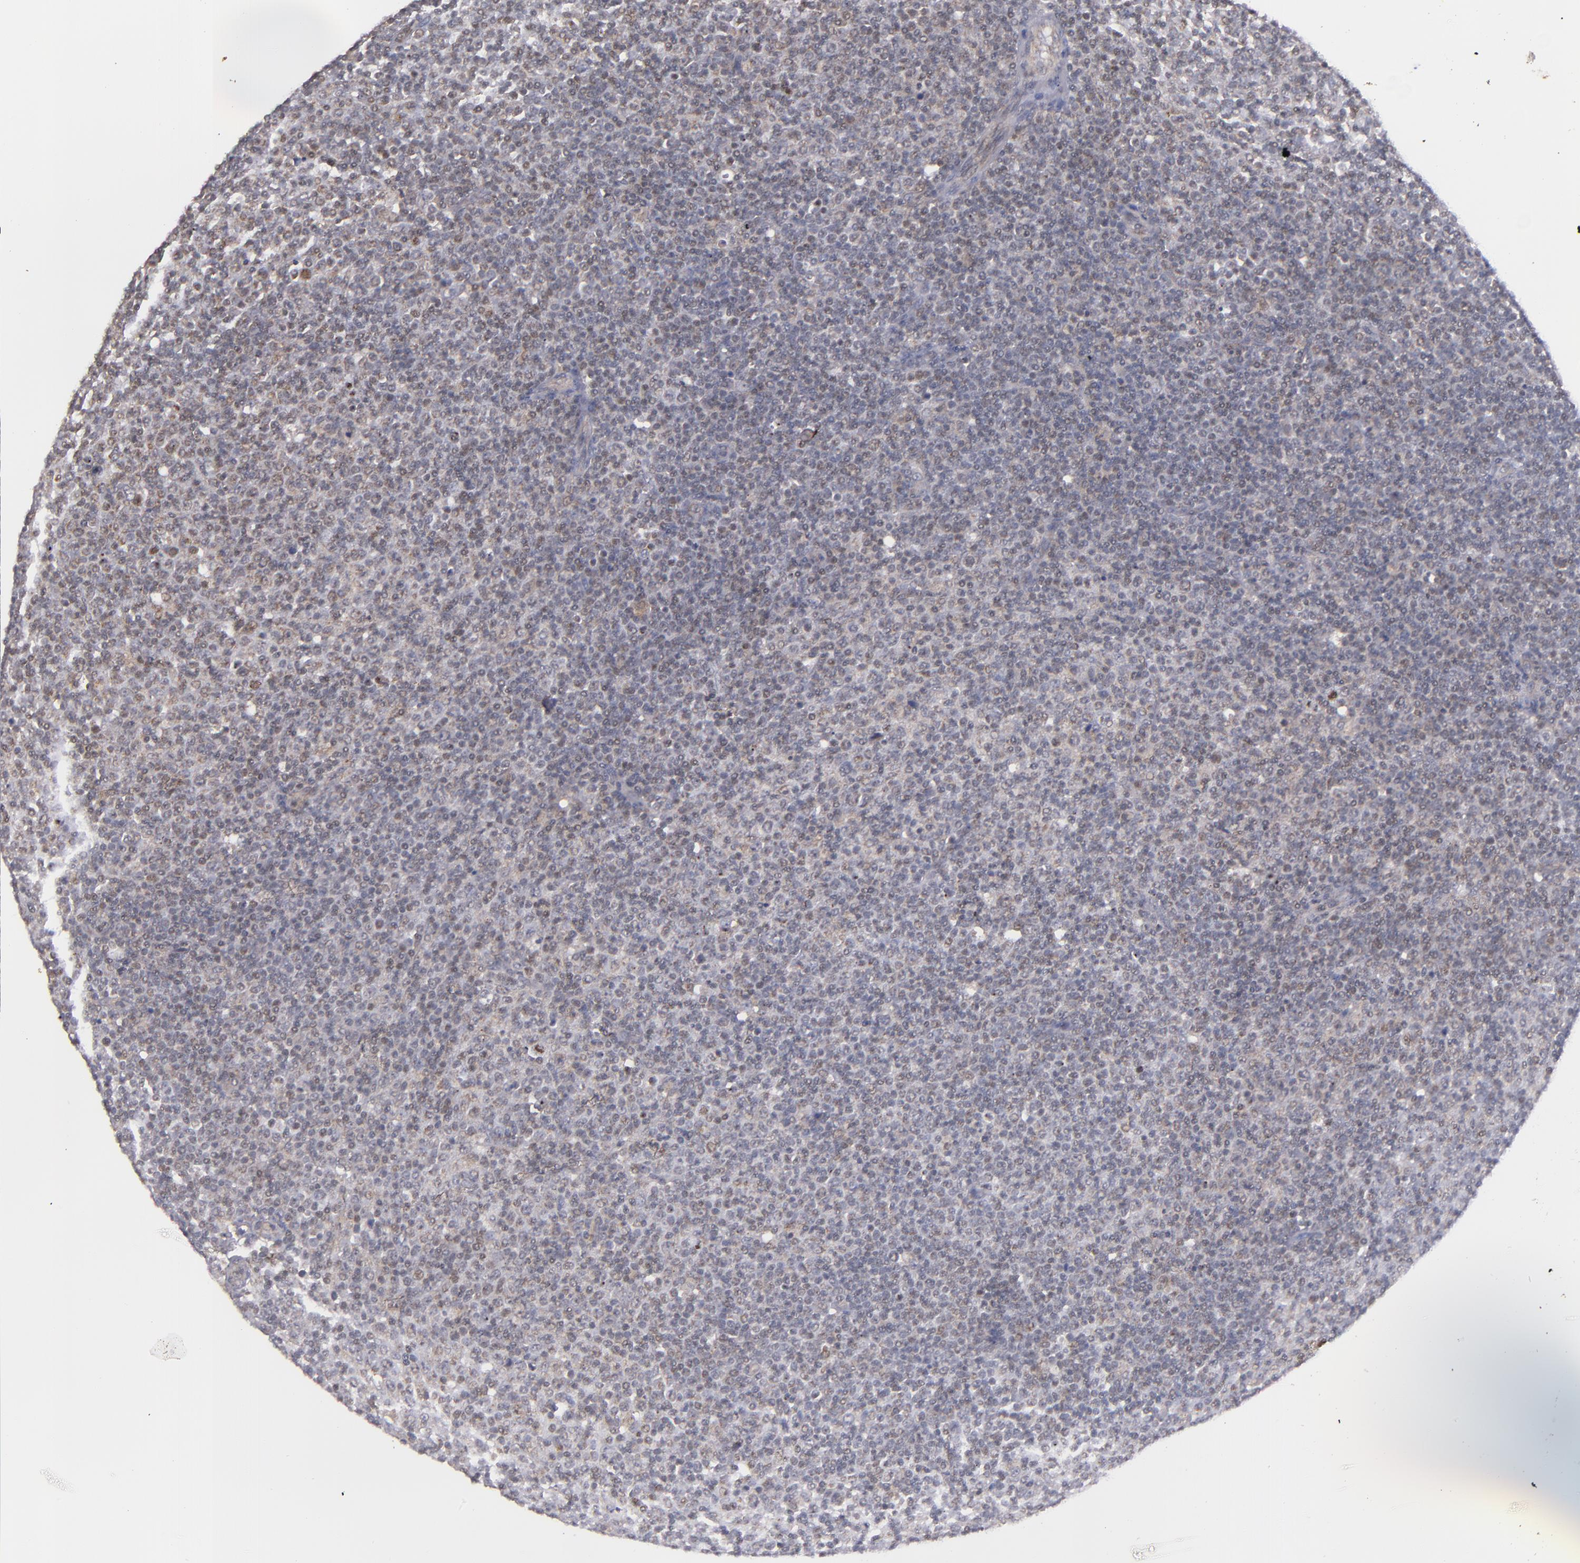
{"staining": {"intensity": "weak", "quantity": ">75%", "location": "cytoplasmic/membranous"}, "tissue": "lymphoma", "cell_type": "Tumor cells", "image_type": "cancer", "snomed": [{"axis": "morphology", "description": "Malignant lymphoma, non-Hodgkin's type, Low grade"}, {"axis": "topography", "description": "Lymph node"}], "caption": "Immunohistochemical staining of human lymphoma reveals weak cytoplasmic/membranous protein staining in about >75% of tumor cells. The protein is shown in brown color, while the nuclei are stained blue.", "gene": "SYP", "patient": {"sex": "male", "age": 70}}